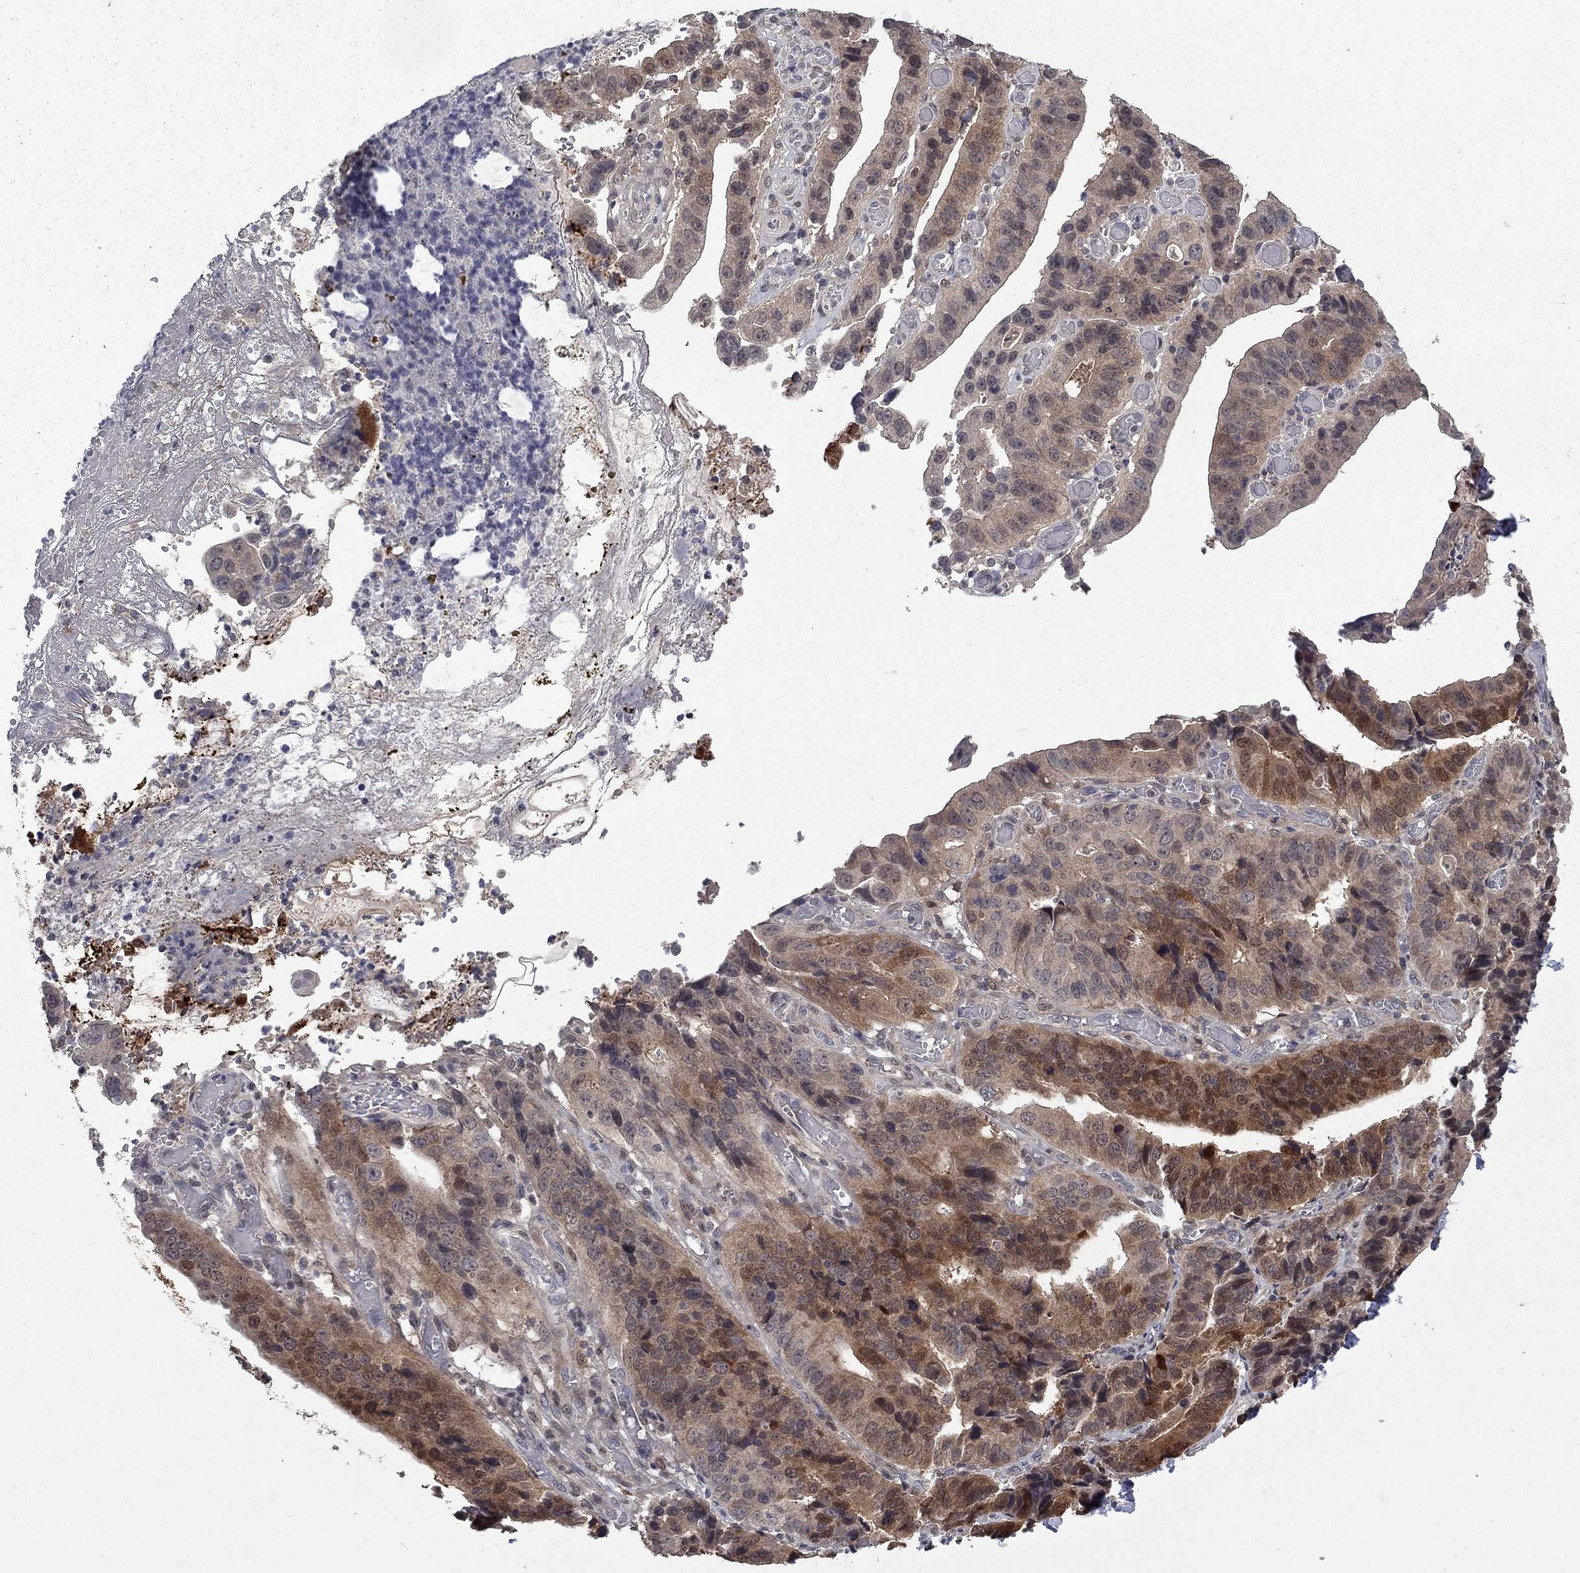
{"staining": {"intensity": "strong", "quantity": "25%-75%", "location": "cytoplasmic/membranous,nuclear"}, "tissue": "stomach cancer", "cell_type": "Tumor cells", "image_type": "cancer", "snomed": [{"axis": "morphology", "description": "Adenocarcinoma, NOS"}, {"axis": "topography", "description": "Stomach"}], "caption": "Tumor cells display strong cytoplasmic/membranous and nuclear expression in about 25%-75% of cells in stomach adenocarcinoma. (IHC, brightfield microscopy, high magnification).", "gene": "CBR1", "patient": {"sex": "male", "age": 84}}